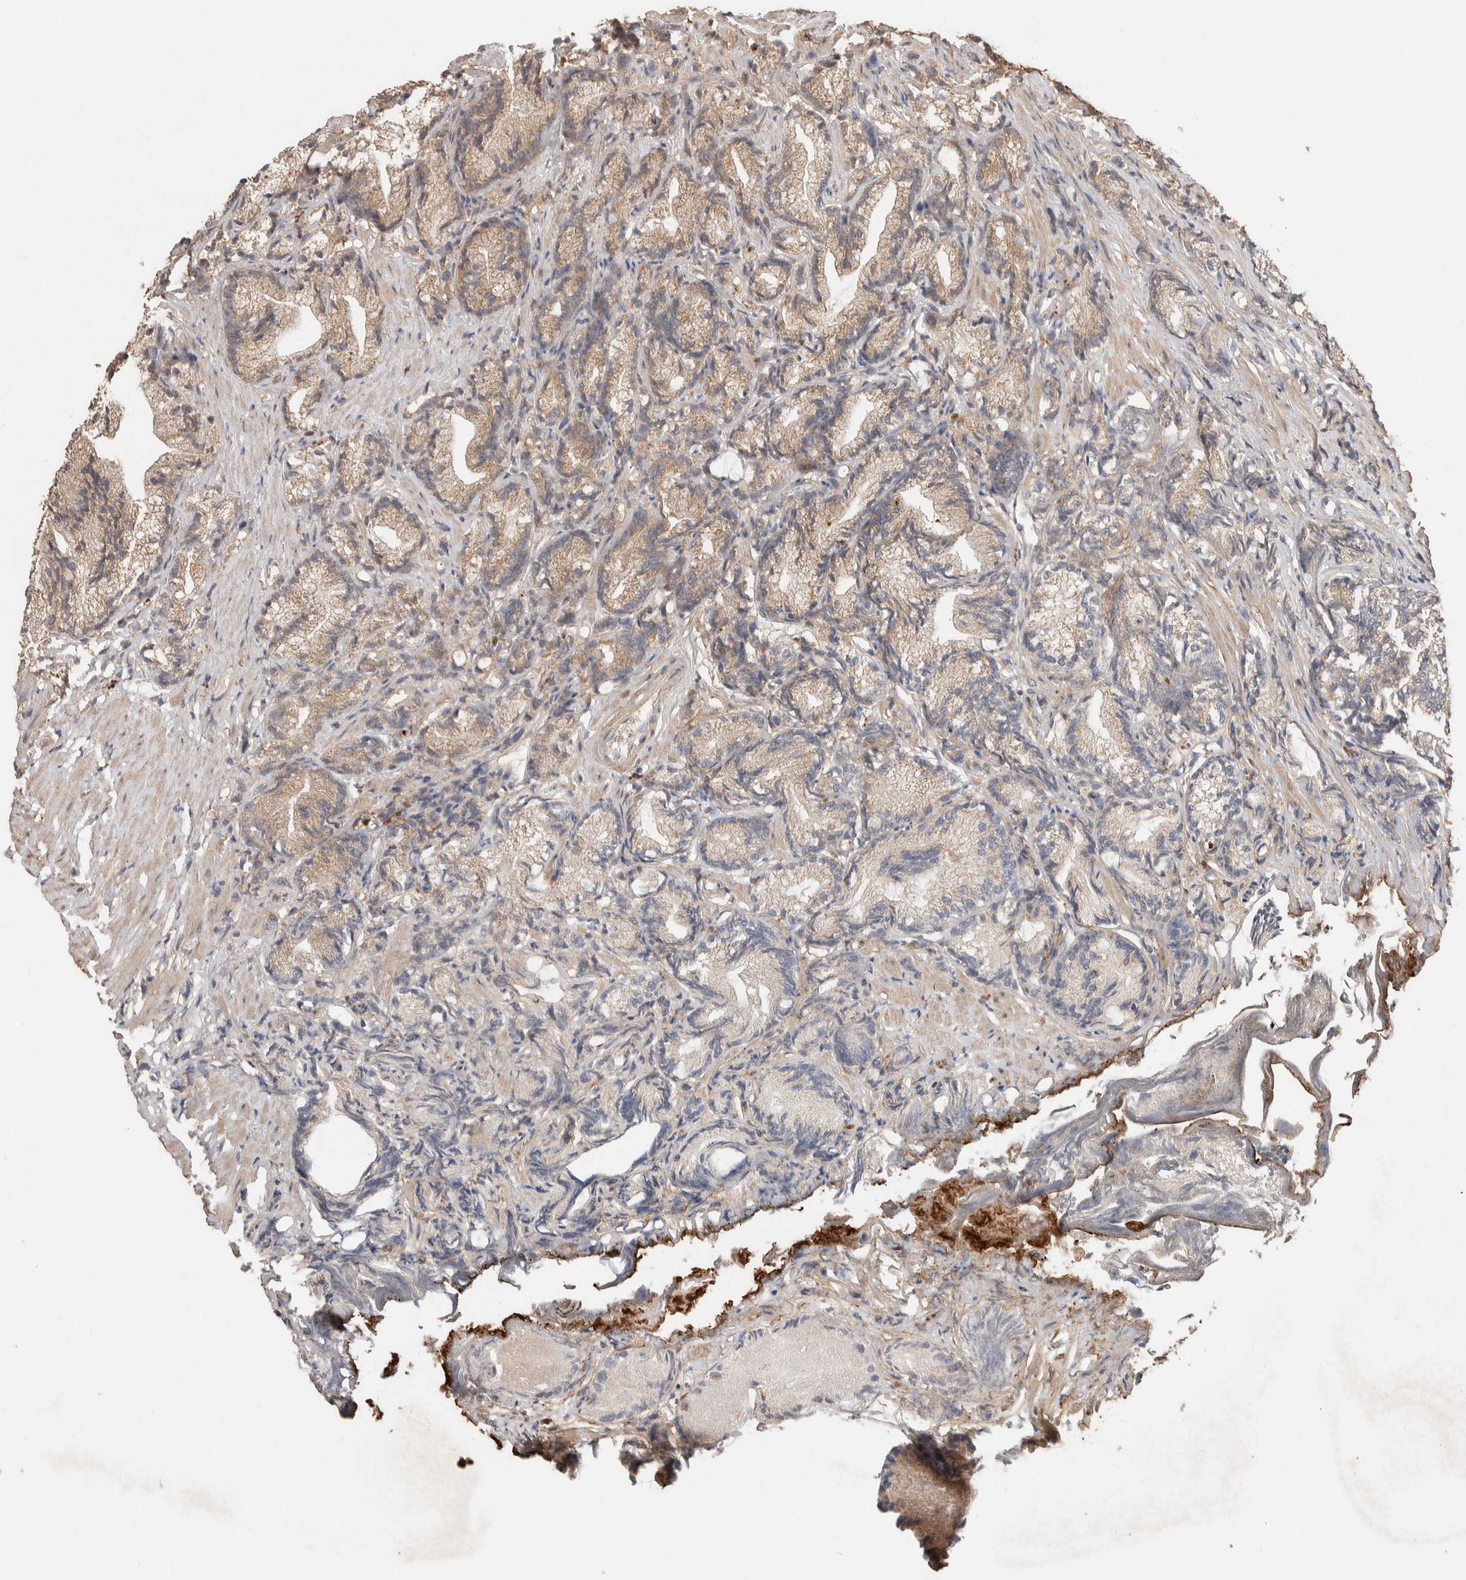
{"staining": {"intensity": "weak", "quantity": ">75%", "location": "cytoplasmic/membranous"}, "tissue": "prostate cancer", "cell_type": "Tumor cells", "image_type": "cancer", "snomed": [{"axis": "morphology", "description": "Adenocarcinoma, Low grade"}, {"axis": "topography", "description": "Prostate"}], "caption": "This image displays immunohistochemistry (IHC) staining of prostate cancer, with low weak cytoplasmic/membranous staining in about >75% of tumor cells.", "gene": "KCNJ5", "patient": {"sex": "male", "age": 89}}